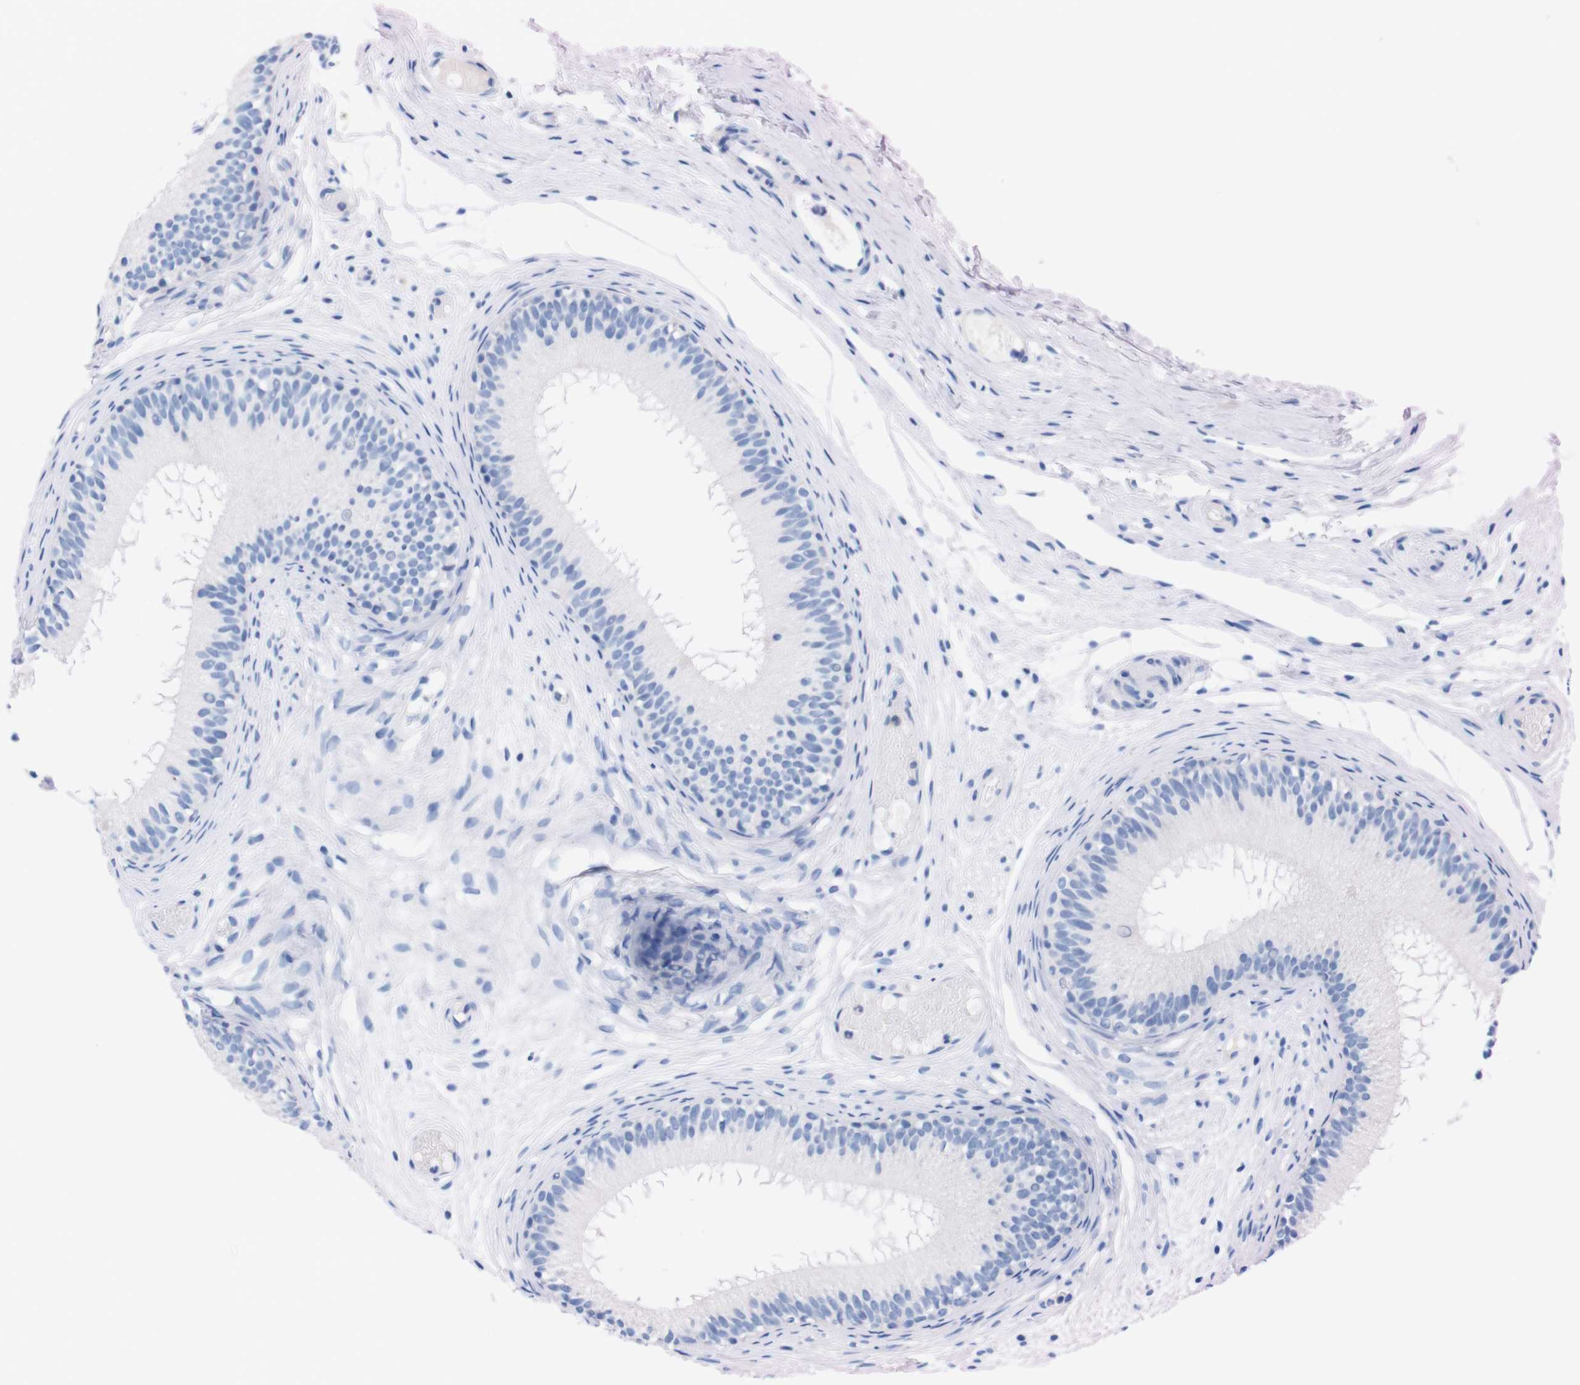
{"staining": {"intensity": "negative", "quantity": "none", "location": "none"}, "tissue": "epididymis", "cell_type": "Glandular cells", "image_type": "normal", "snomed": [{"axis": "morphology", "description": "Normal tissue, NOS"}, {"axis": "morphology", "description": "Atrophy, NOS"}, {"axis": "topography", "description": "Testis"}, {"axis": "topography", "description": "Epididymis"}], "caption": "This is a histopathology image of IHC staining of benign epididymis, which shows no staining in glandular cells. (Brightfield microscopy of DAB IHC at high magnification).", "gene": "TMEM243", "patient": {"sex": "male", "age": 18}}